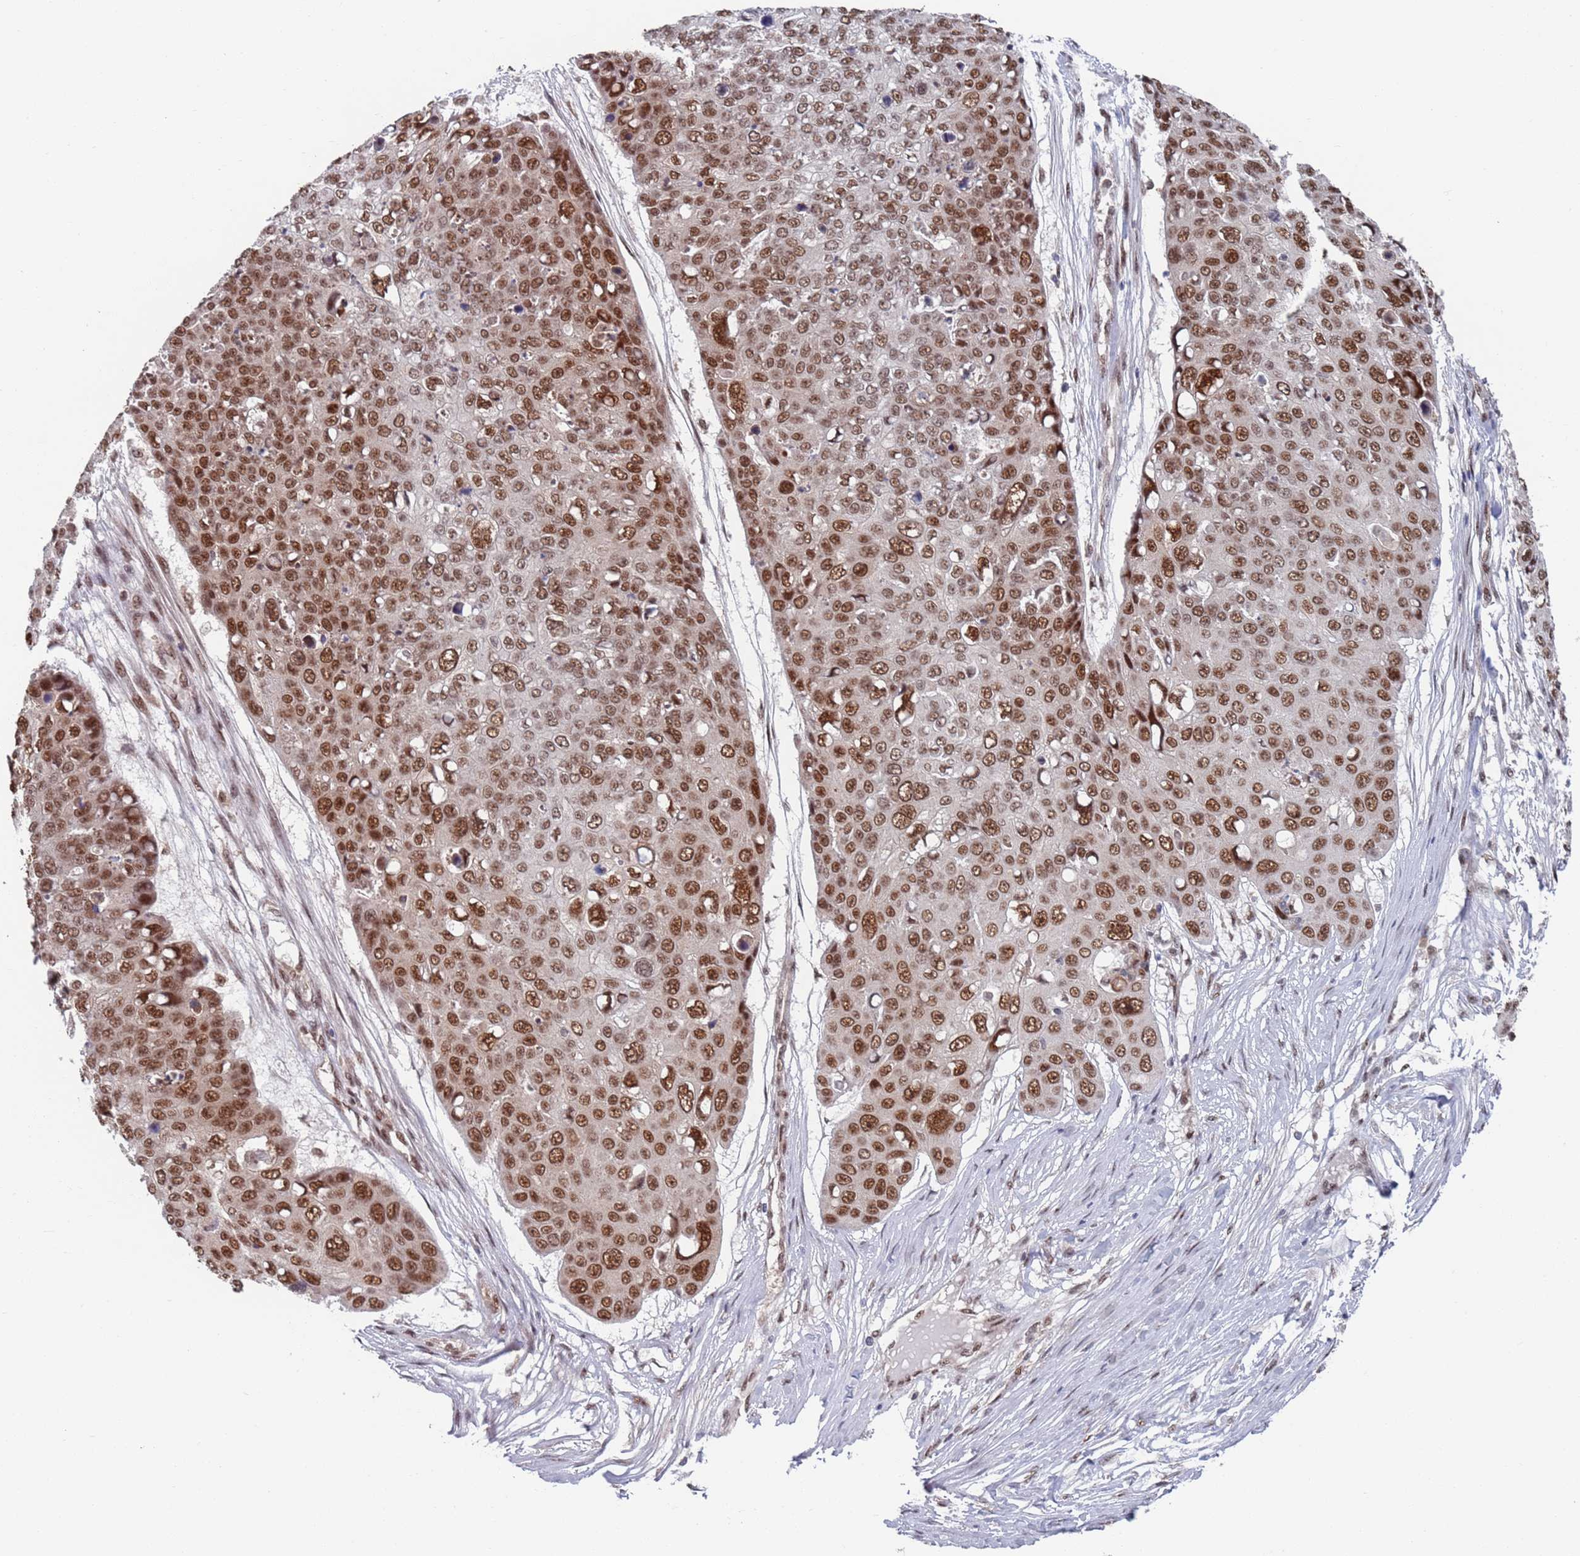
{"staining": {"intensity": "moderate", "quantity": ">75%", "location": "nuclear"}, "tissue": "skin cancer", "cell_type": "Tumor cells", "image_type": "cancer", "snomed": [{"axis": "morphology", "description": "Squamous cell carcinoma, NOS"}, {"axis": "topography", "description": "Skin"}], "caption": "A brown stain shows moderate nuclear positivity of a protein in human skin cancer tumor cells.", "gene": "RPP25", "patient": {"sex": "male", "age": 71}}